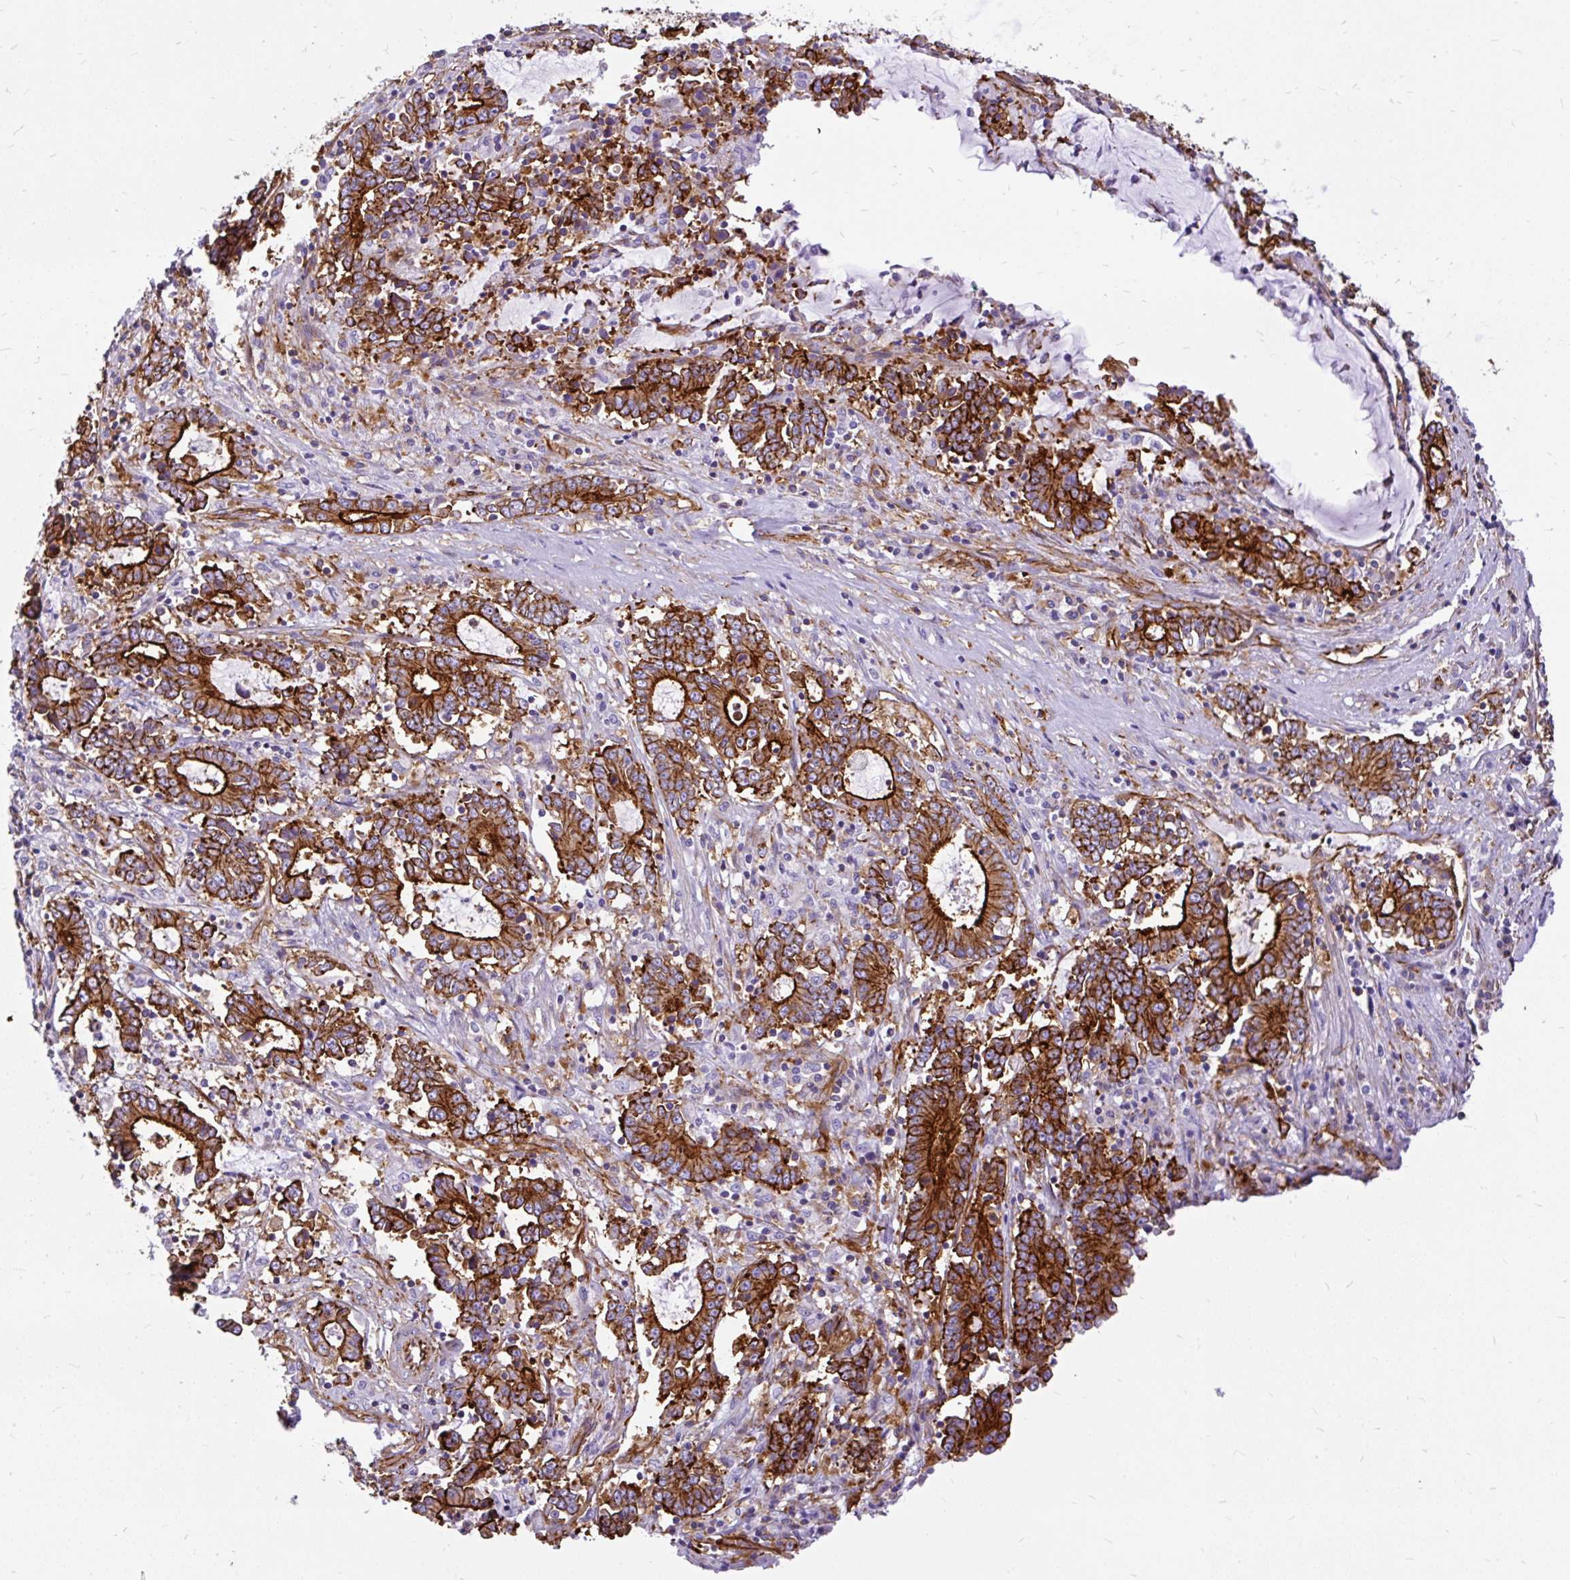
{"staining": {"intensity": "strong", "quantity": ">75%", "location": "cytoplasmic/membranous"}, "tissue": "stomach cancer", "cell_type": "Tumor cells", "image_type": "cancer", "snomed": [{"axis": "morphology", "description": "Adenocarcinoma, NOS"}, {"axis": "topography", "description": "Stomach, upper"}], "caption": "Tumor cells reveal high levels of strong cytoplasmic/membranous staining in approximately >75% of cells in adenocarcinoma (stomach). Using DAB (brown) and hematoxylin (blue) stains, captured at high magnification using brightfield microscopy.", "gene": "MAP1LC3B", "patient": {"sex": "male", "age": 68}}